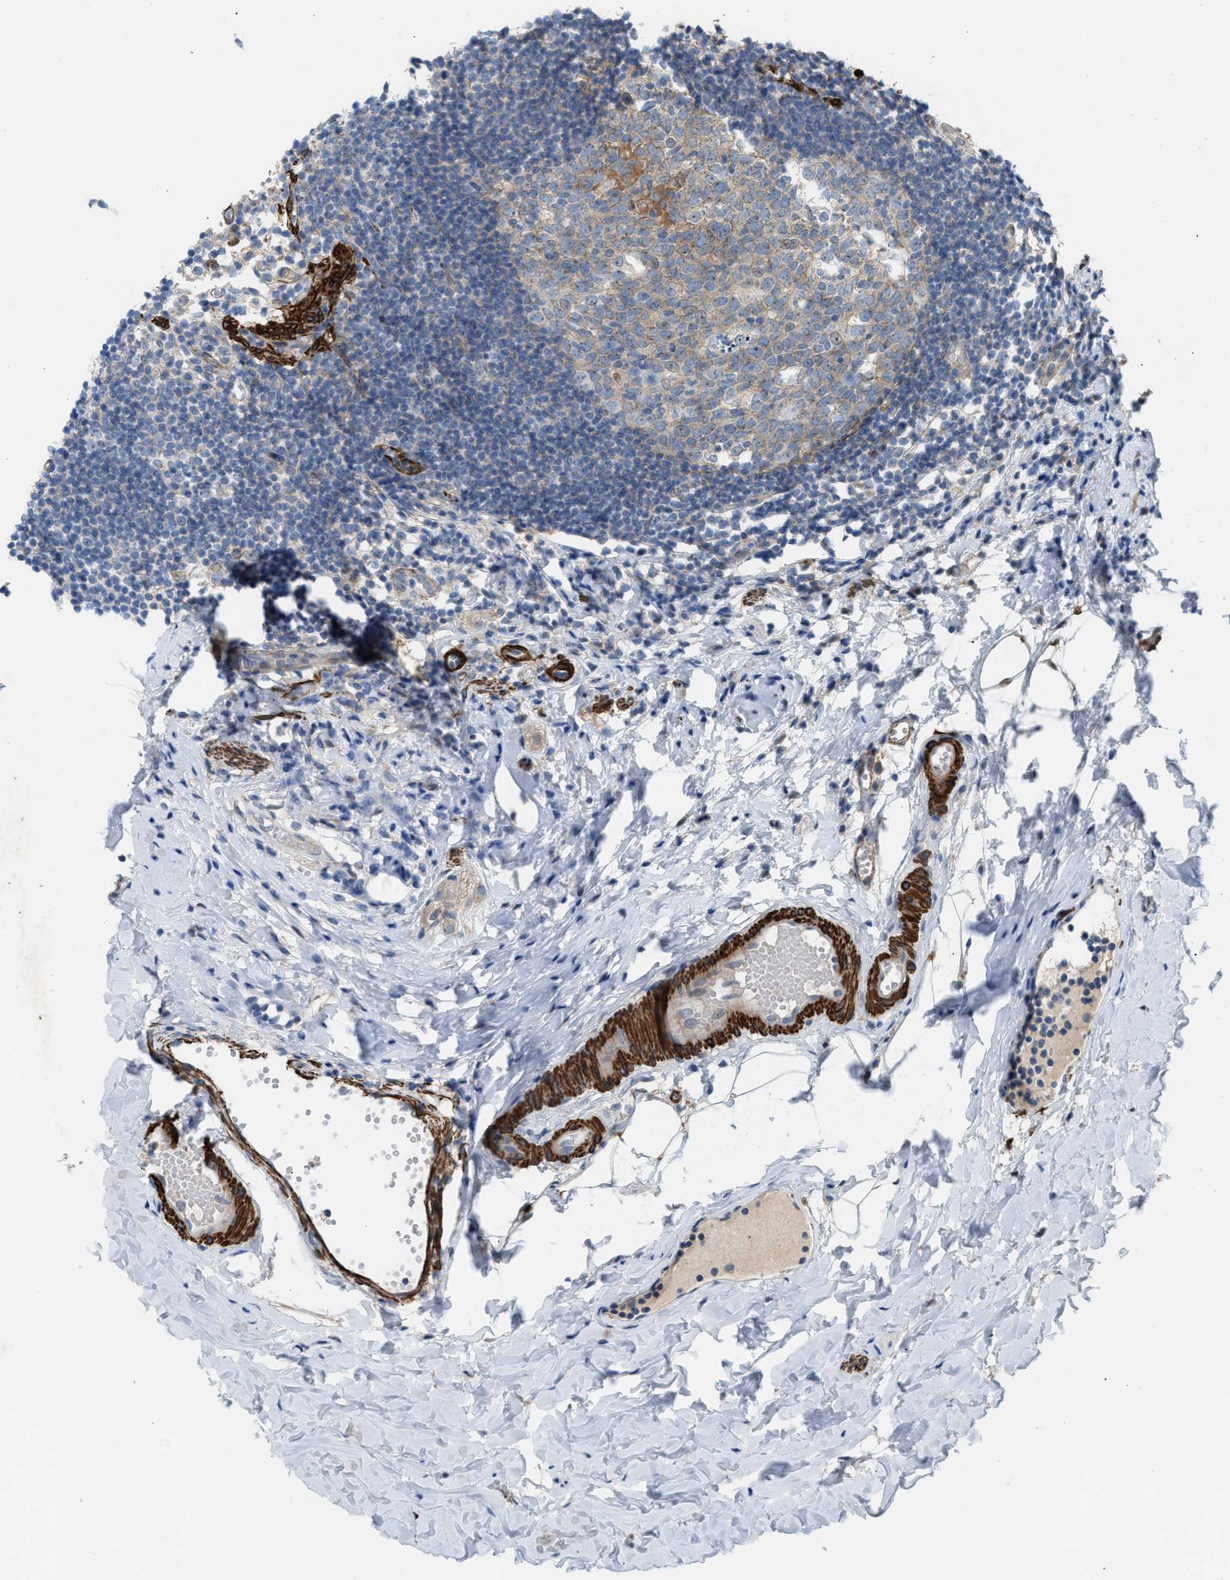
{"staining": {"intensity": "negative", "quantity": "none", "location": "none"}, "tissue": "appendix", "cell_type": "Glandular cells", "image_type": "normal", "snomed": [{"axis": "morphology", "description": "Normal tissue, NOS"}, {"axis": "topography", "description": "Appendix"}], "caption": "High power microscopy histopathology image of an immunohistochemistry (IHC) image of normal appendix, revealing no significant staining in glandular cells.", "gene": "NQO2", "patient": {"sex": "female", "age": 20}}